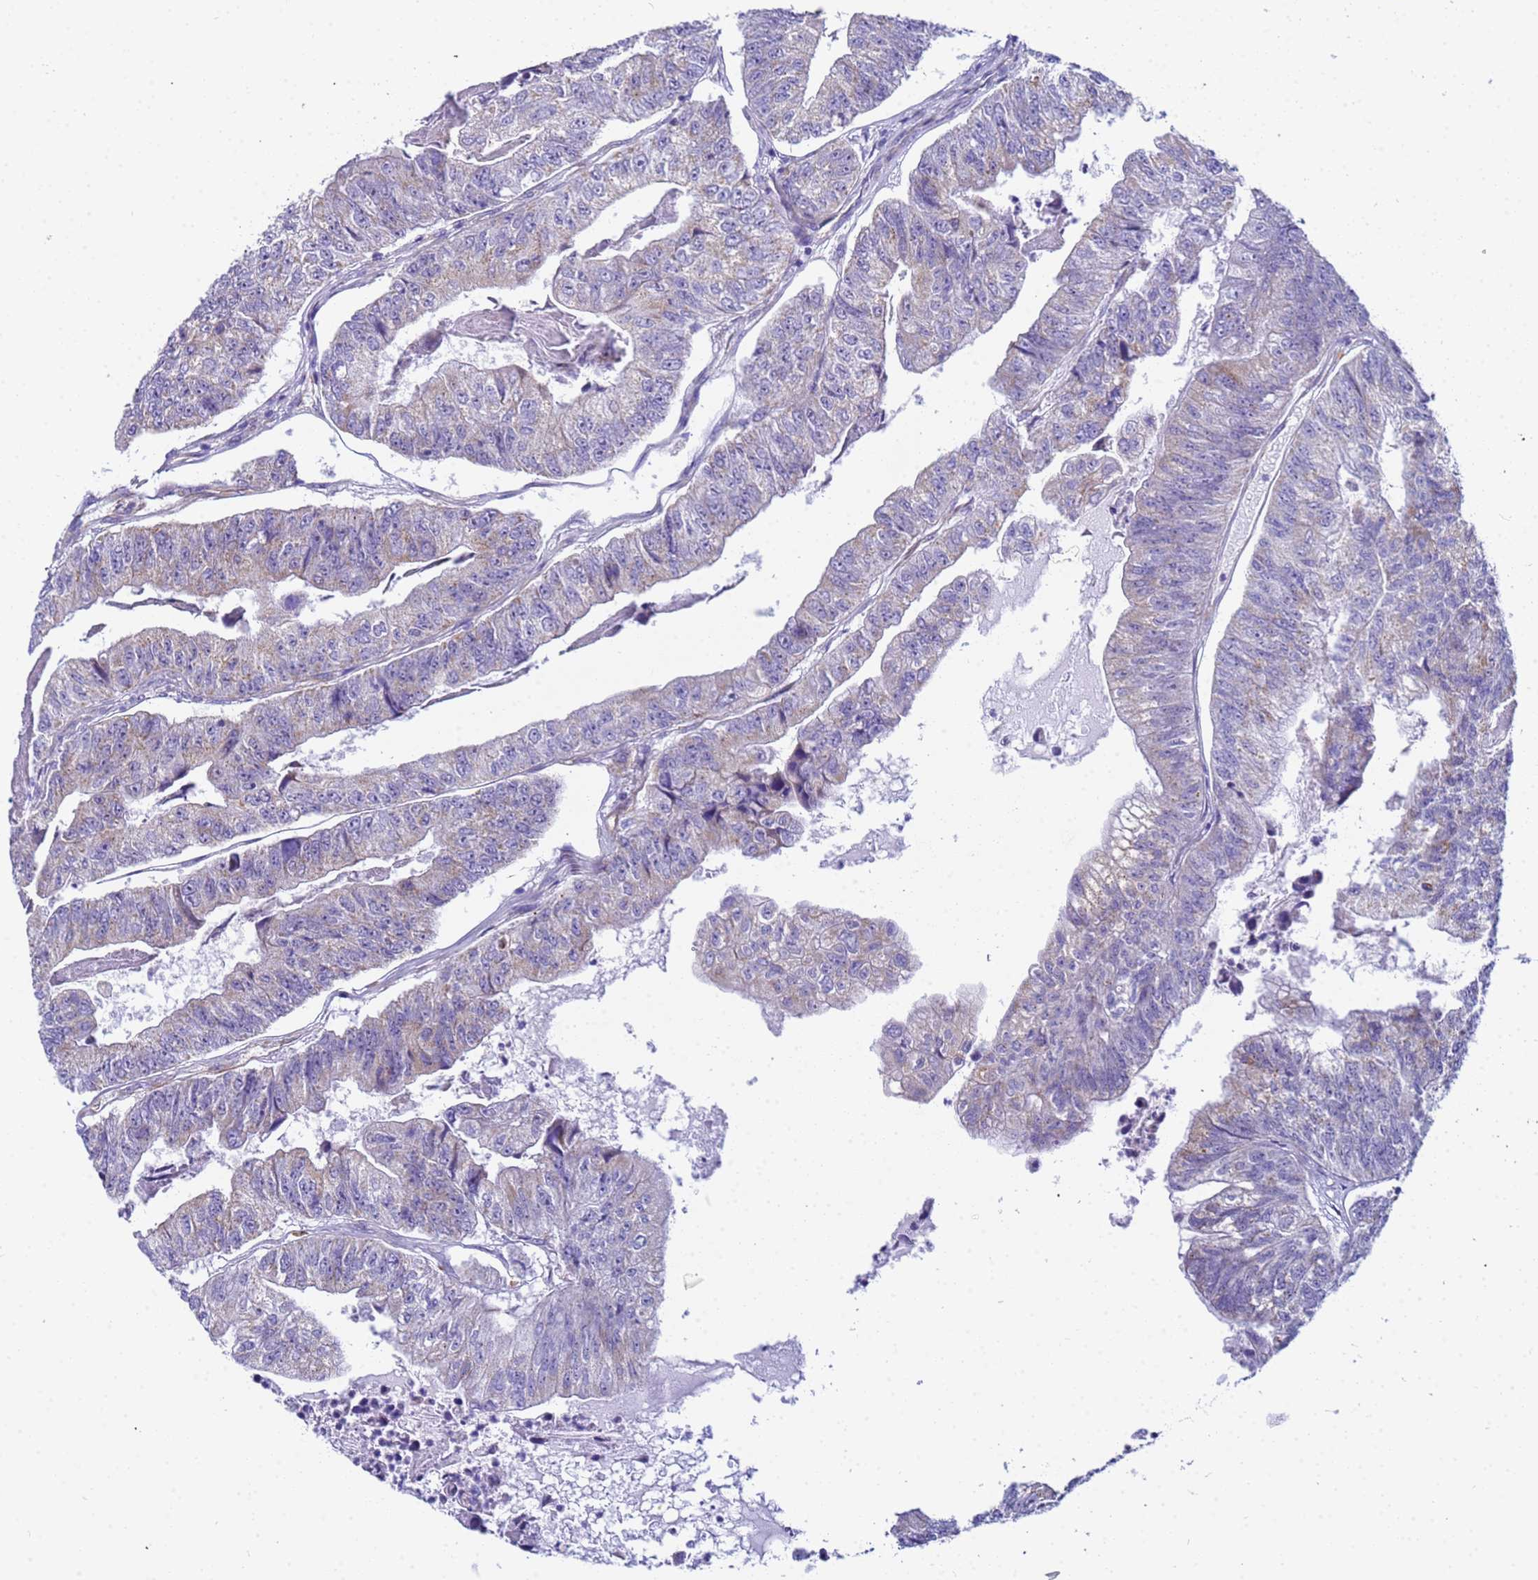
{"staining": {"intensity": "weak", "quantity": "<25%", "location": "cytoplasmic/membranous"}, "tissue": "colorectal cancer", "cell_type": "Tumor cells", "image_type": "cancer", "snomed": [{"axis": "morphology", "description": "Adenocarcinoma, NOS"}, {"axis": "topography", "description": "Colon"}], "caption": "Immunohistochemical staining of human adenocarcinoma (colorectal) reveals no significant staining in tumor cells.", "gene": "UBXN2B", "patient": {"sex": "female", "age": 67}}